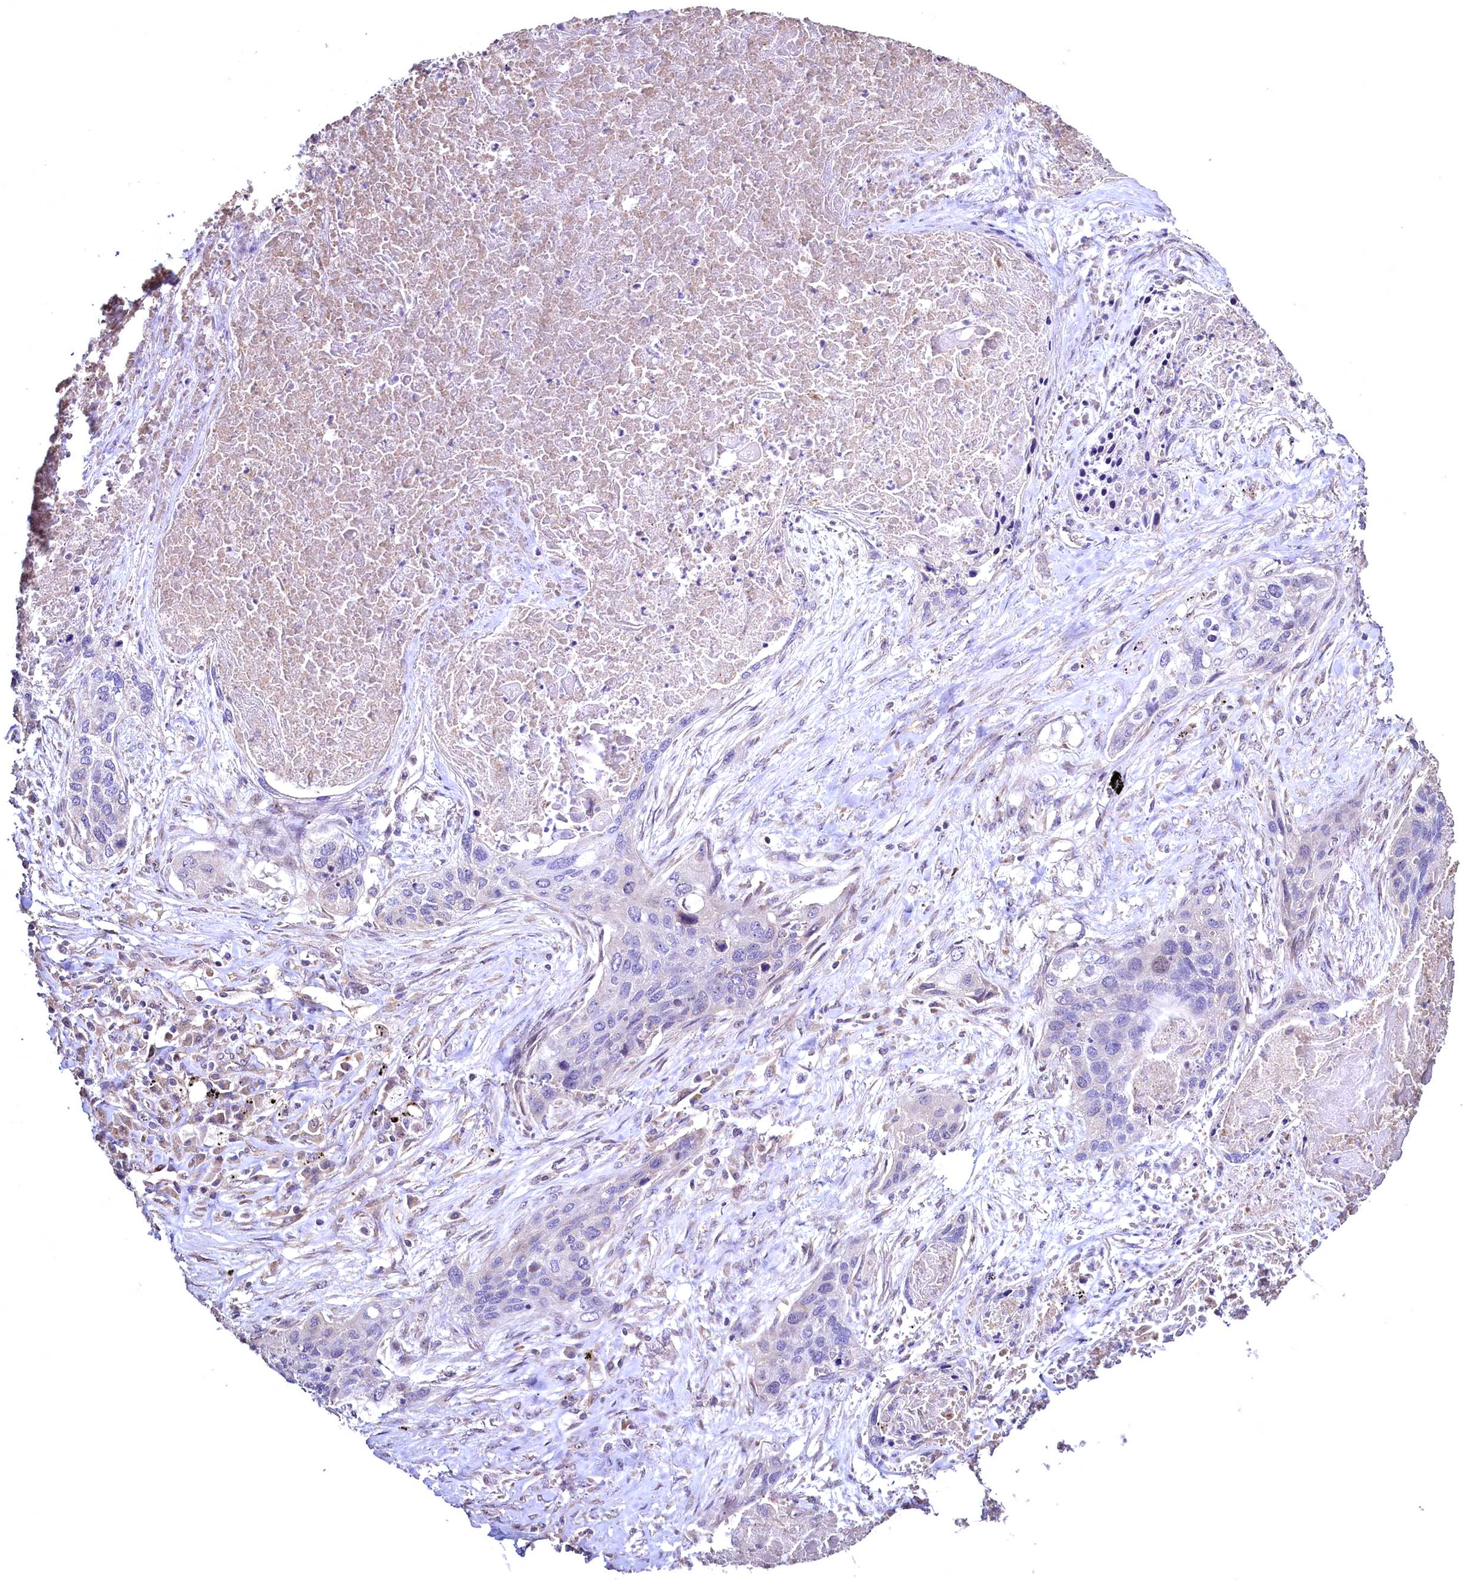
{"staining": {"intensity": "negative", "quantity": "none", "location": "none"}, "tissue": "lung cancer", "cell_type": "Tumor cells", "image_type": "cancer", "snomed": [{"axis": "morphology", "description": "Squamous cell carcinoma, NOS"}, {"axis": "topography", "description": "Lung"}], "caption": "Micrograph shows no significant protein staining in tumor cells of squamous cell carcinoma (lung).", "gene": "TBCEL", "patient": {"sex": "female", "age": 63}}